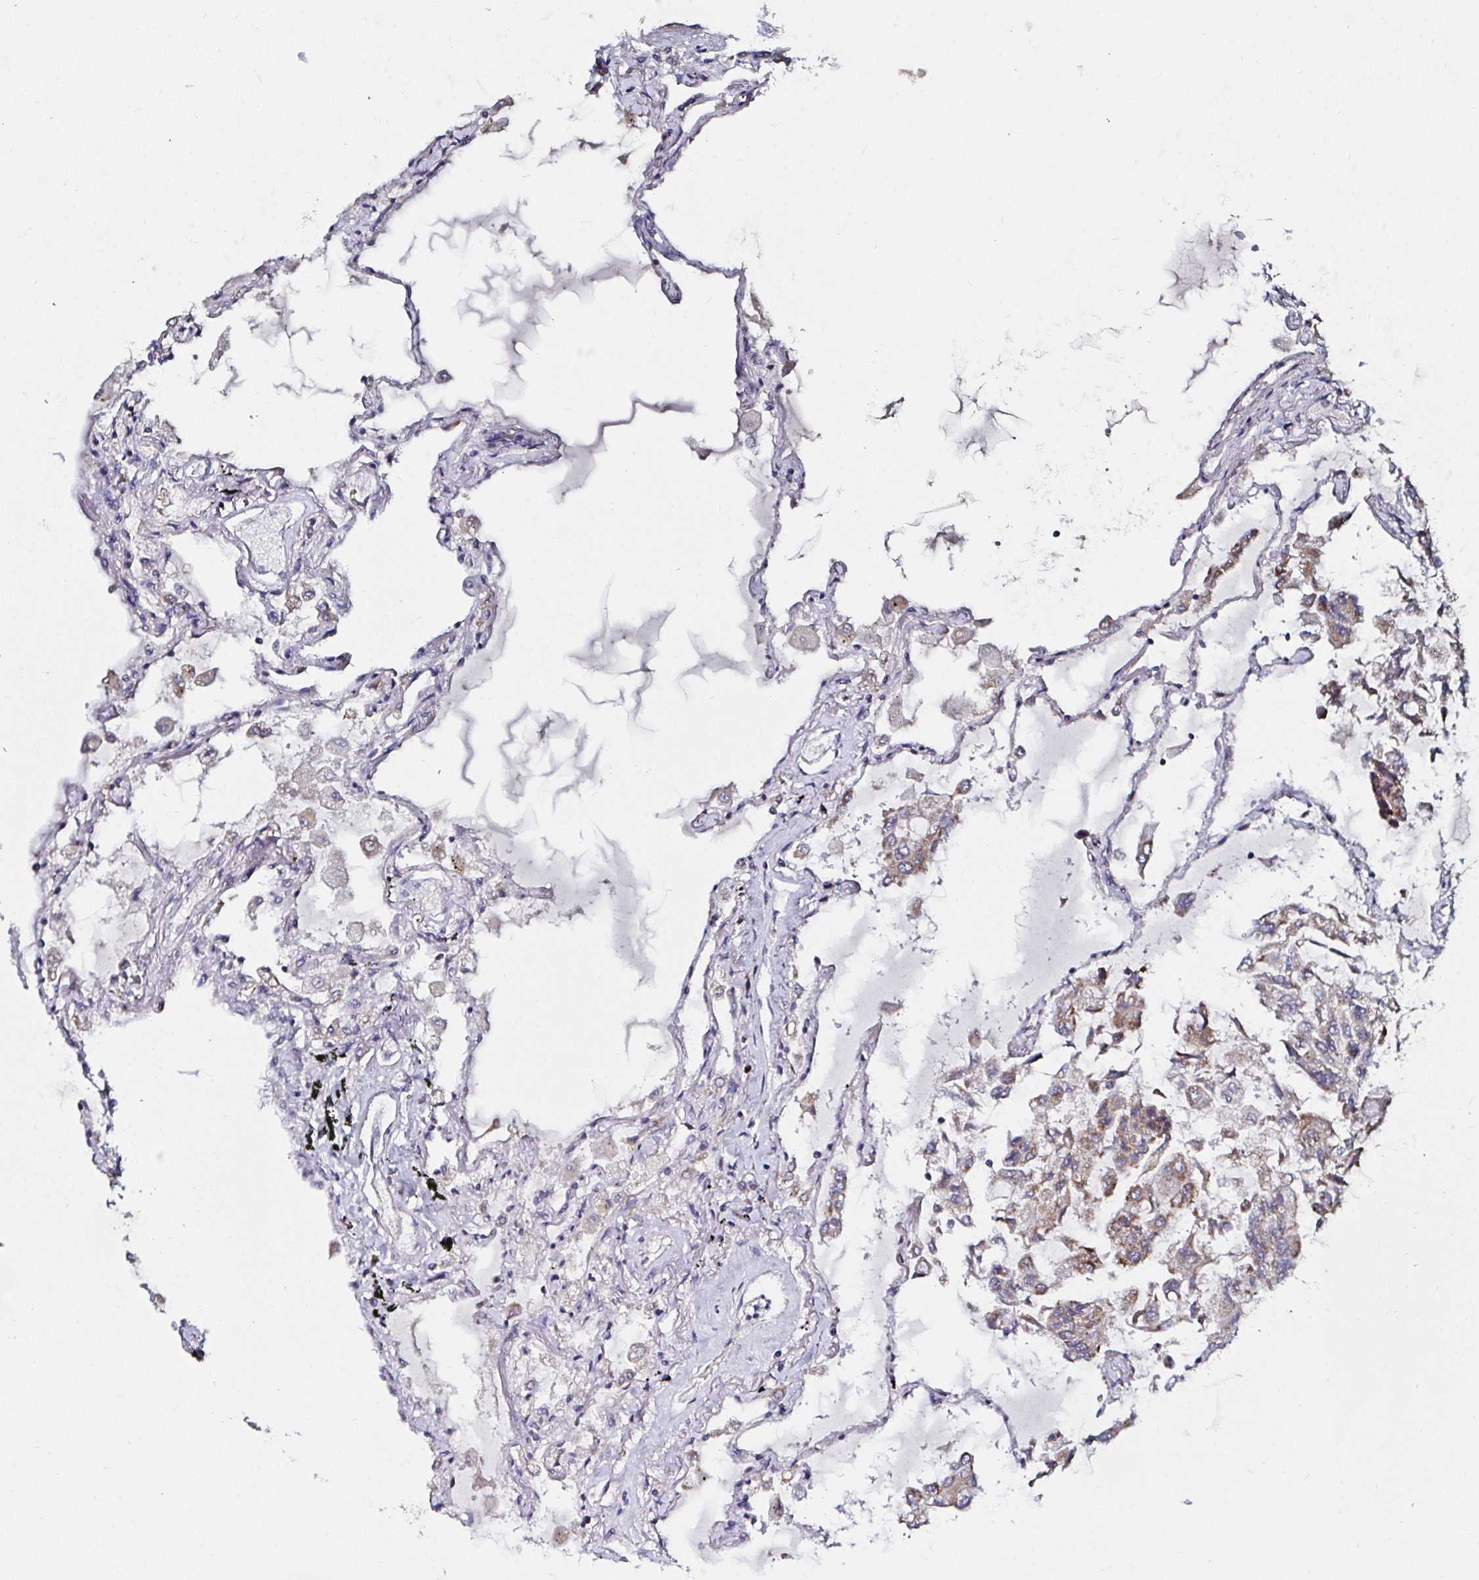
{"staining": {"intensity": "moderate", "quantity": "<25%", "location": "cytoplasmic/membranous"}, "tissue": "lung", "cell_type": "Alveolar cells", "image_type": "normal", "snomed": [{"axis": "morphology", "description": "Normal tissue, NOS"}, {"axis": "morphology", "description": "Adenocarcinoma, NOS"}, {"axis": "topography", "description": "Cartilage tissue"}, {"axis": "topography", "description": "Lung"}], "caption": "Brown immunohistochemical staining in benign lung reveals moderate cytoplasmic/membranous positivity in about <25% of alveolar cells.", "gene": "ATAD3A", "patient": {"sex": "female", "age": 67}}